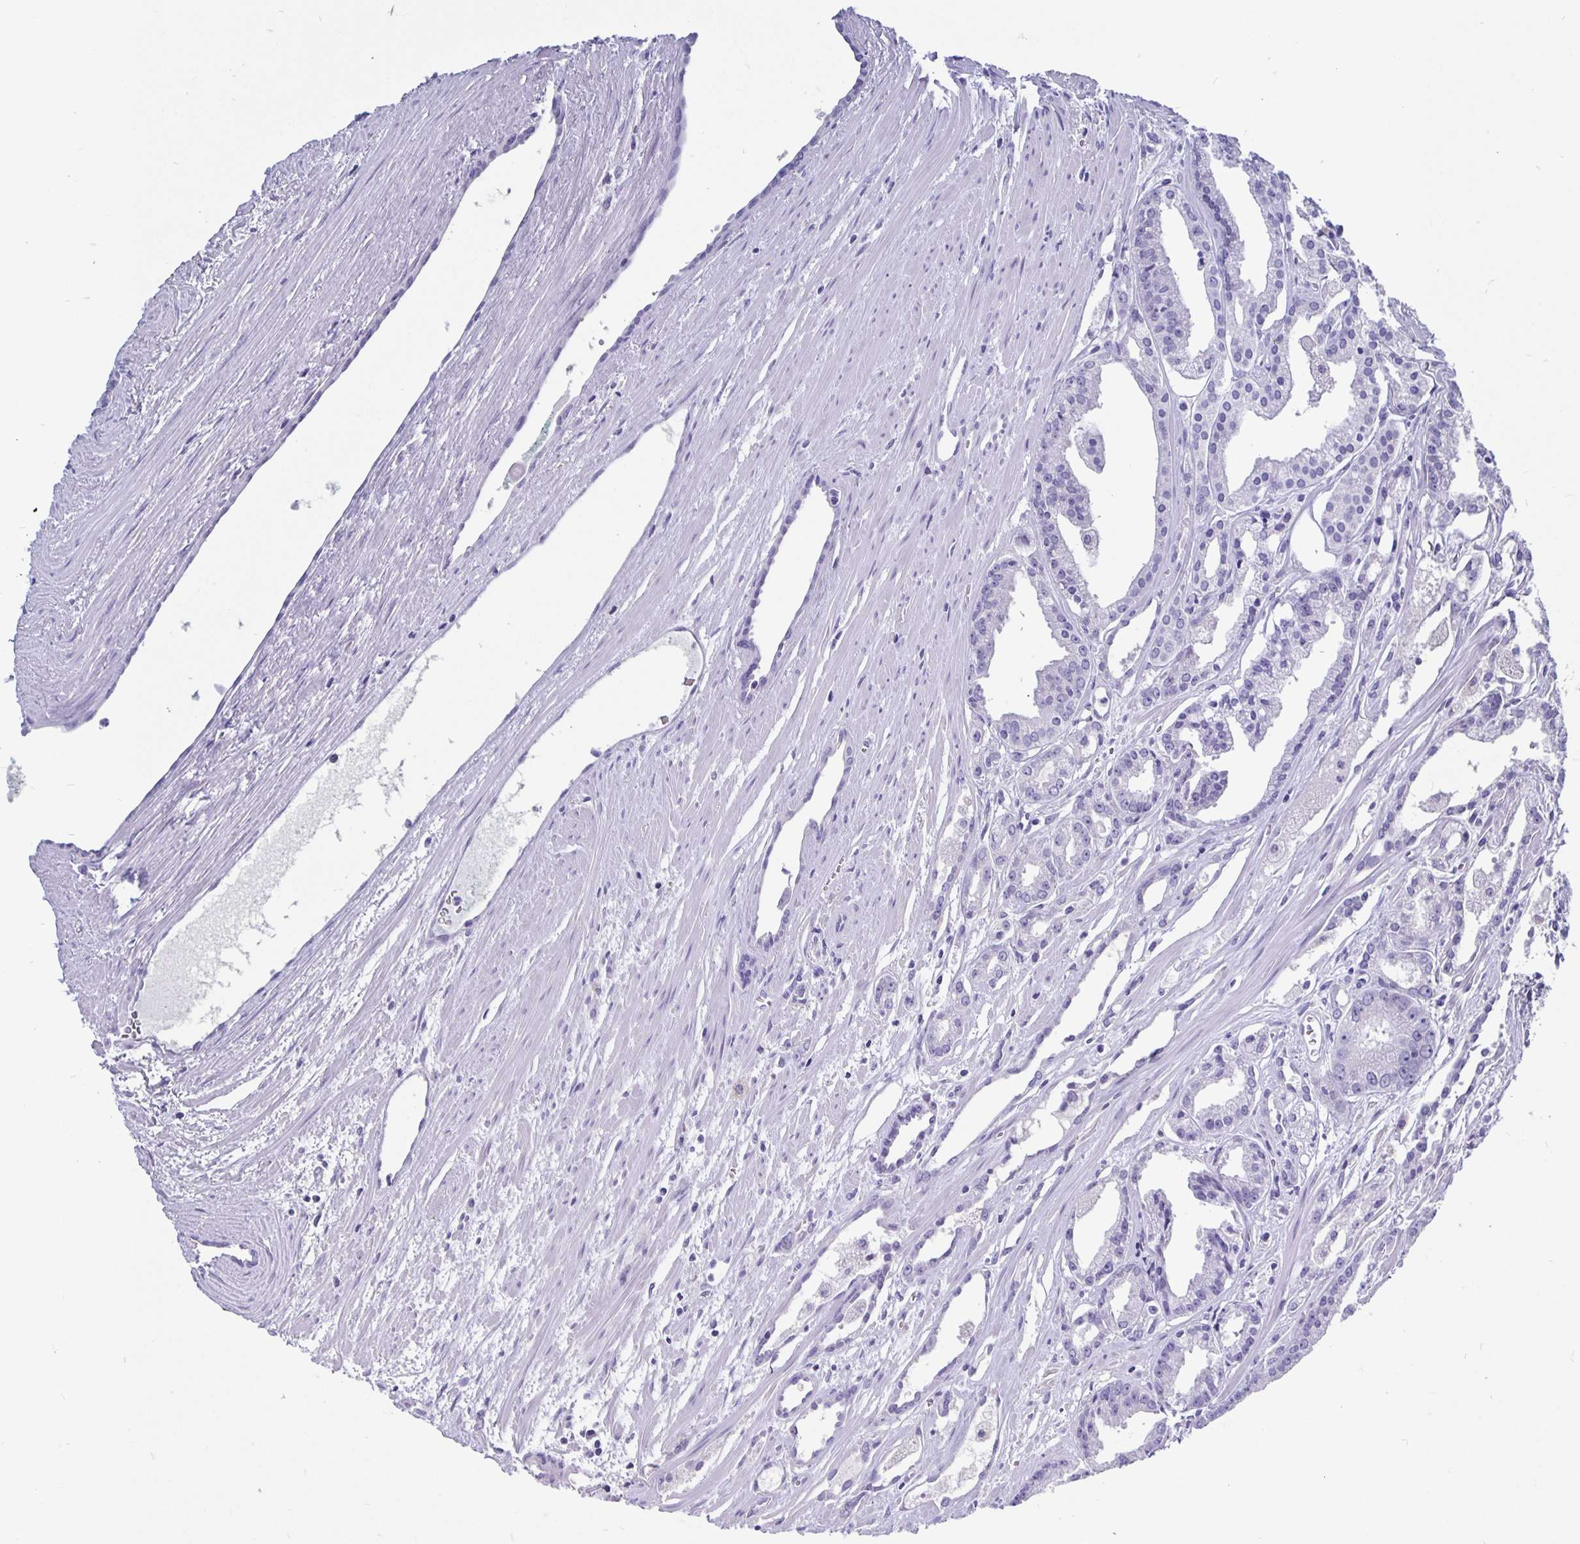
{"staining": {"intensity": "negative", "quantity": "none", "location": "none"}, "tissue": "prostate cancer", "cell_type": "Tumor cells", "image_type": "cancer", "snomed": [{"axis": "morphology", "description": "Adenocarcinoma, High grade"}, {"axis": "topography", "description": "Prostate"}], "caption": "Human prostate cancer stained for a protein using IHC reveals no expression in tumor cells.", "gene": "ODF3B", "patient": {"sex": "male", "age": 68}}